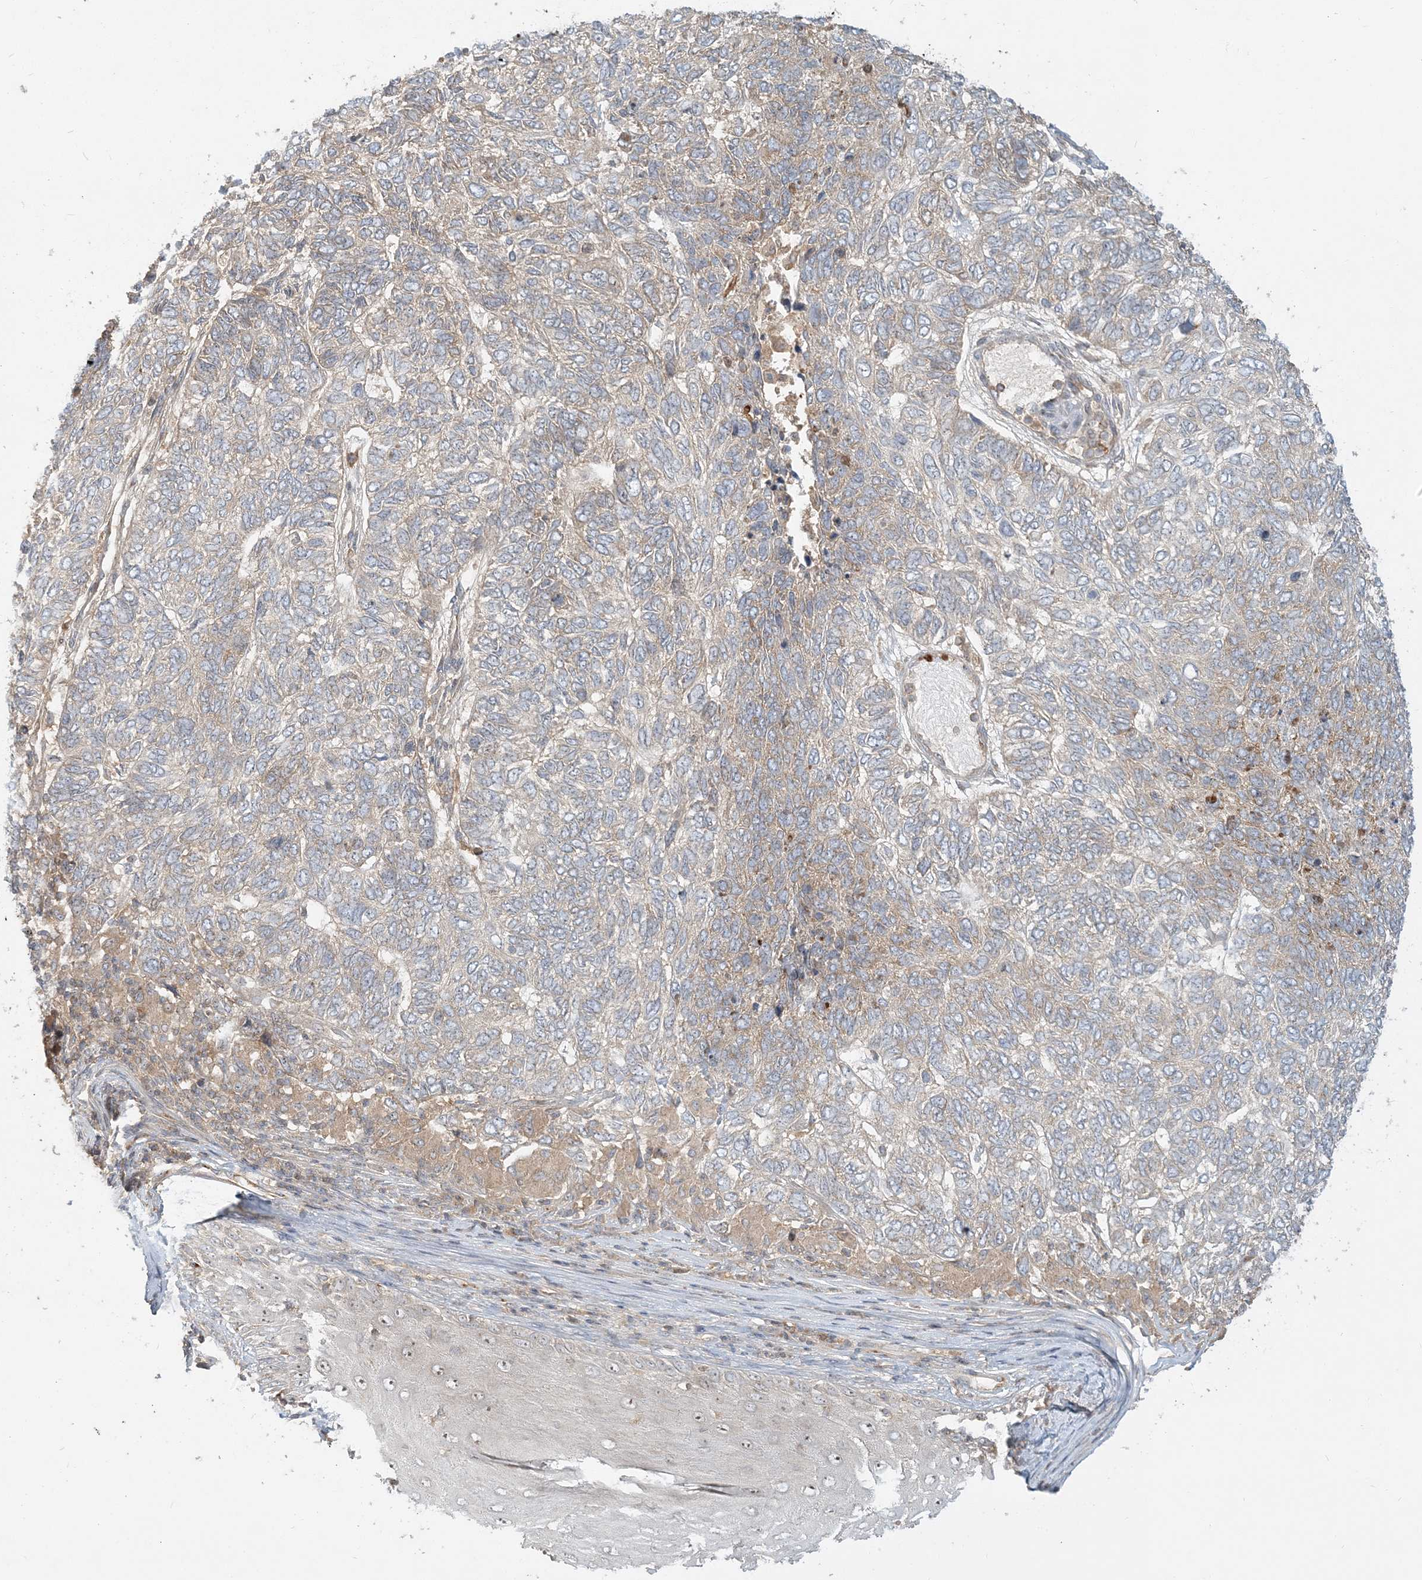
{"staining": {"intensity": "weak", "quantity": "<25%", "location": "cytoplasmic/membranous"}, "tissue": "skin cancer", "cell_type": "Tumor cells", "image_type": "cancer", "snomed": [{"axis": "morphology", "description": "Basal cell carcinoma"}, {"axis": "topography", "description": "Skin"}], "caption": "Tumor cells show no significant protein expression in skin basal cell carcinoma.", "gene": "AP1AR", "patient": {"sex": "female", "age": 65}}